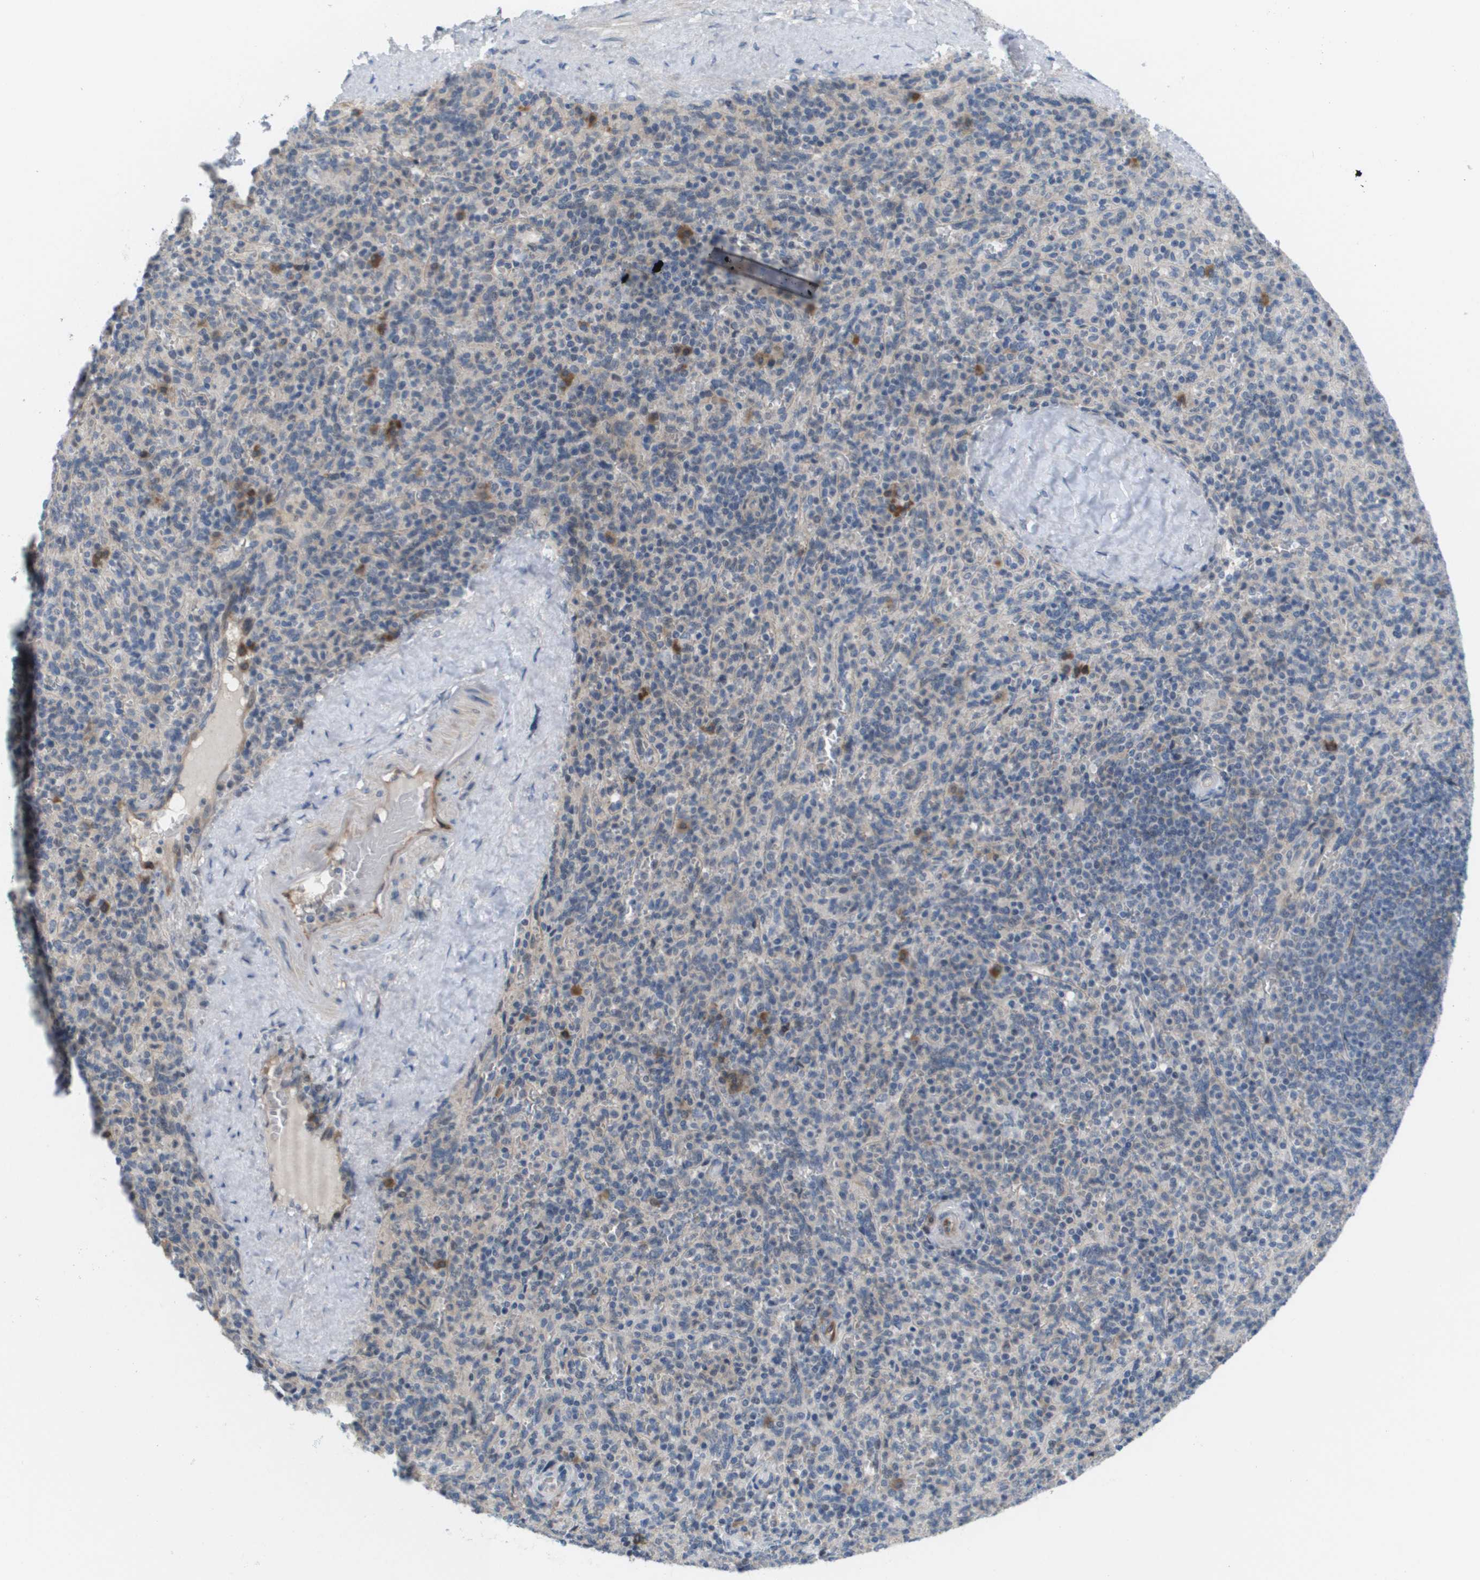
{"staining": {"intensity": "negative", "quantity": "none", "location": "none"}, "tissue": "spleen", "cell_type": "Cells in red pulp", "image_type": "normal", "snomed": [{"axis": "morphology", "description": "Normal tissue, NOS"}, {"axis": "topography", "description": "Spleen"}], "caption": "A high-resolution photomicrograph shows immunohistochemistry staining of benign spleen, which displays no significant staining in cells in red pulp.", "gene": "MARCHF8", "patient": {"sex": "male", "age": 36}}